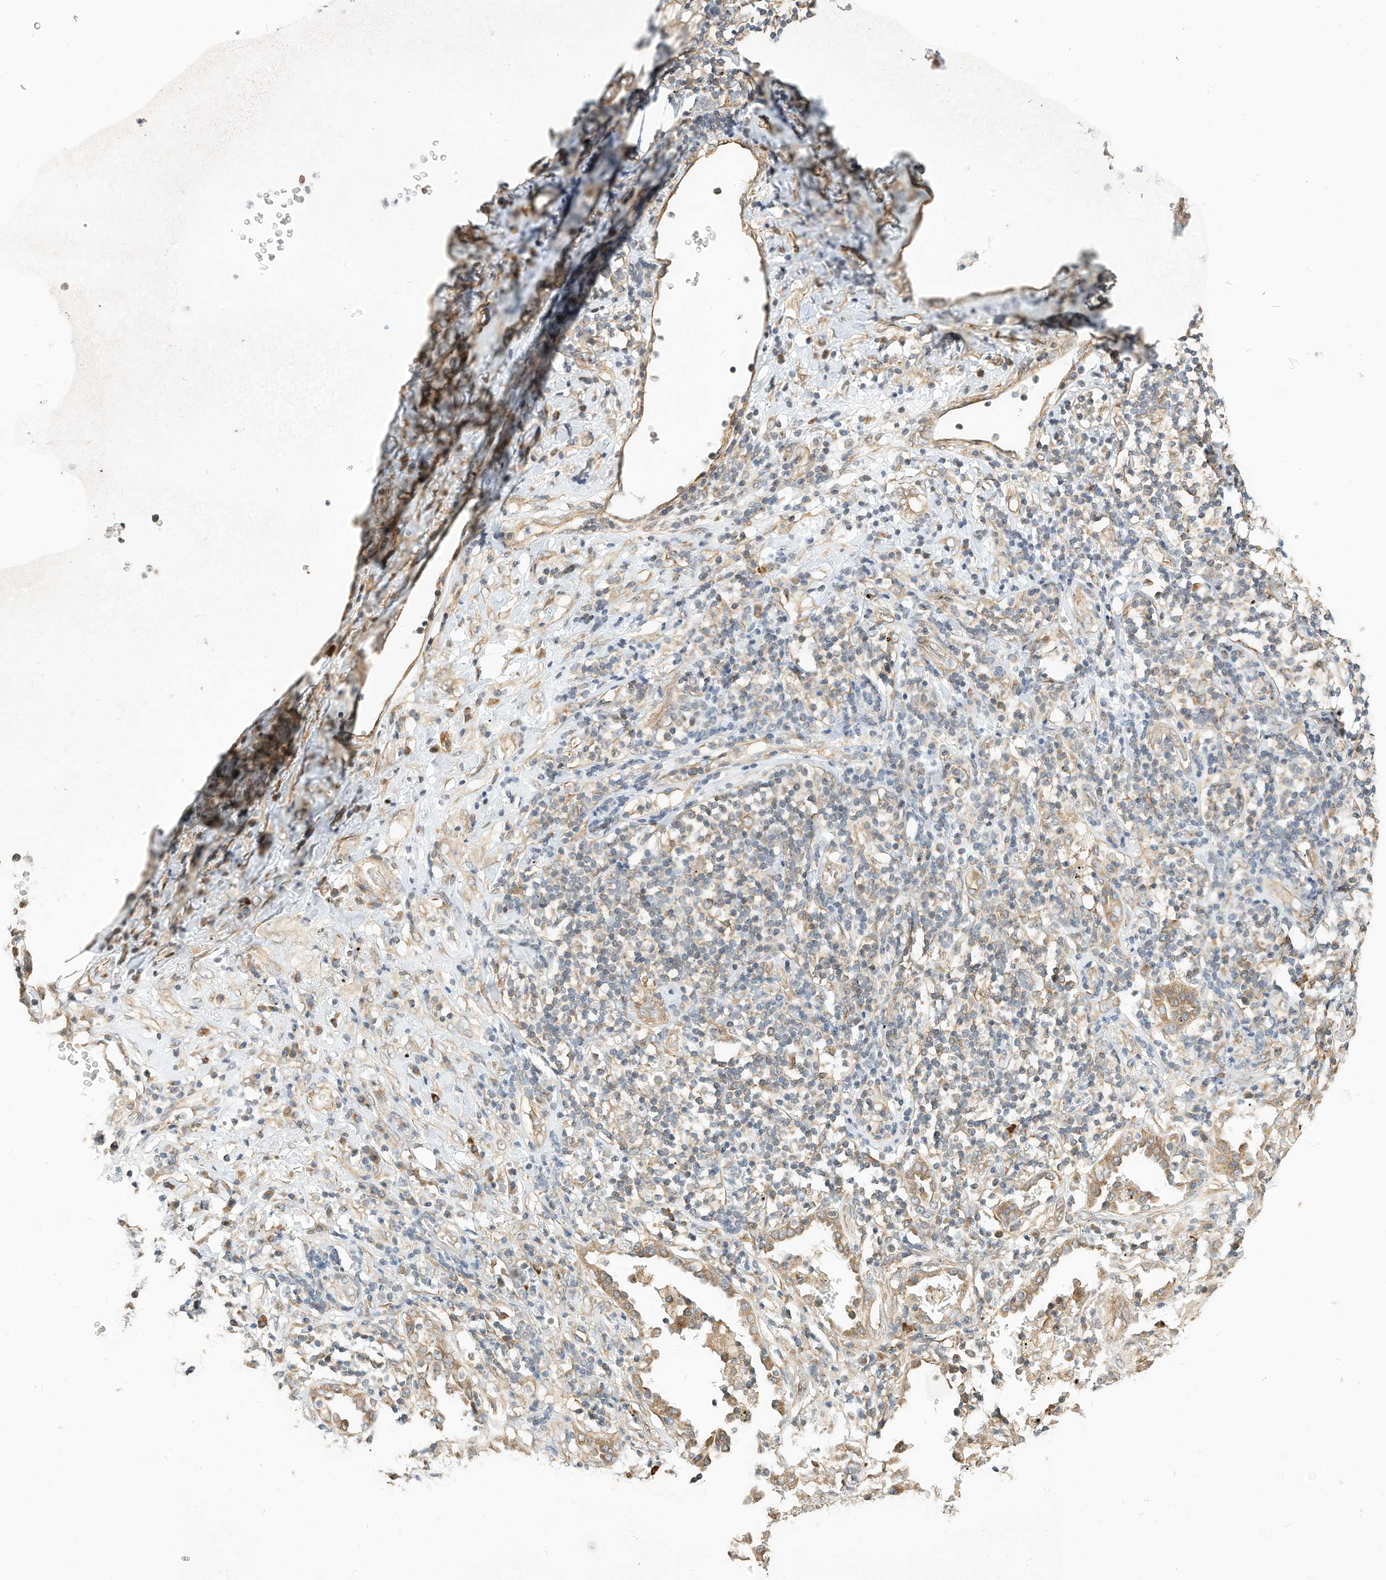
{"staining": {"intensity": "weak", "quantity": ">75%", "location": "cytoplasmic/membranous"}, "tissue": "lung cancer", "cell_type": "Tumor cells", "image_type": "cancer", "snomed": [{"axis": "morphology", "description": "Squamous cell carcinoma, NOS"}, {"axis": "topography", "description": "Lung"}], "caption": "This photomicrograph reveals IHC staining of human squamous cell carcinoma (lung), with low weak cytoplasmic/membranous positivity in about >75% of tumor cells.", "gene": "OFD1", "patient": {"sex": "female", "age": 63}}